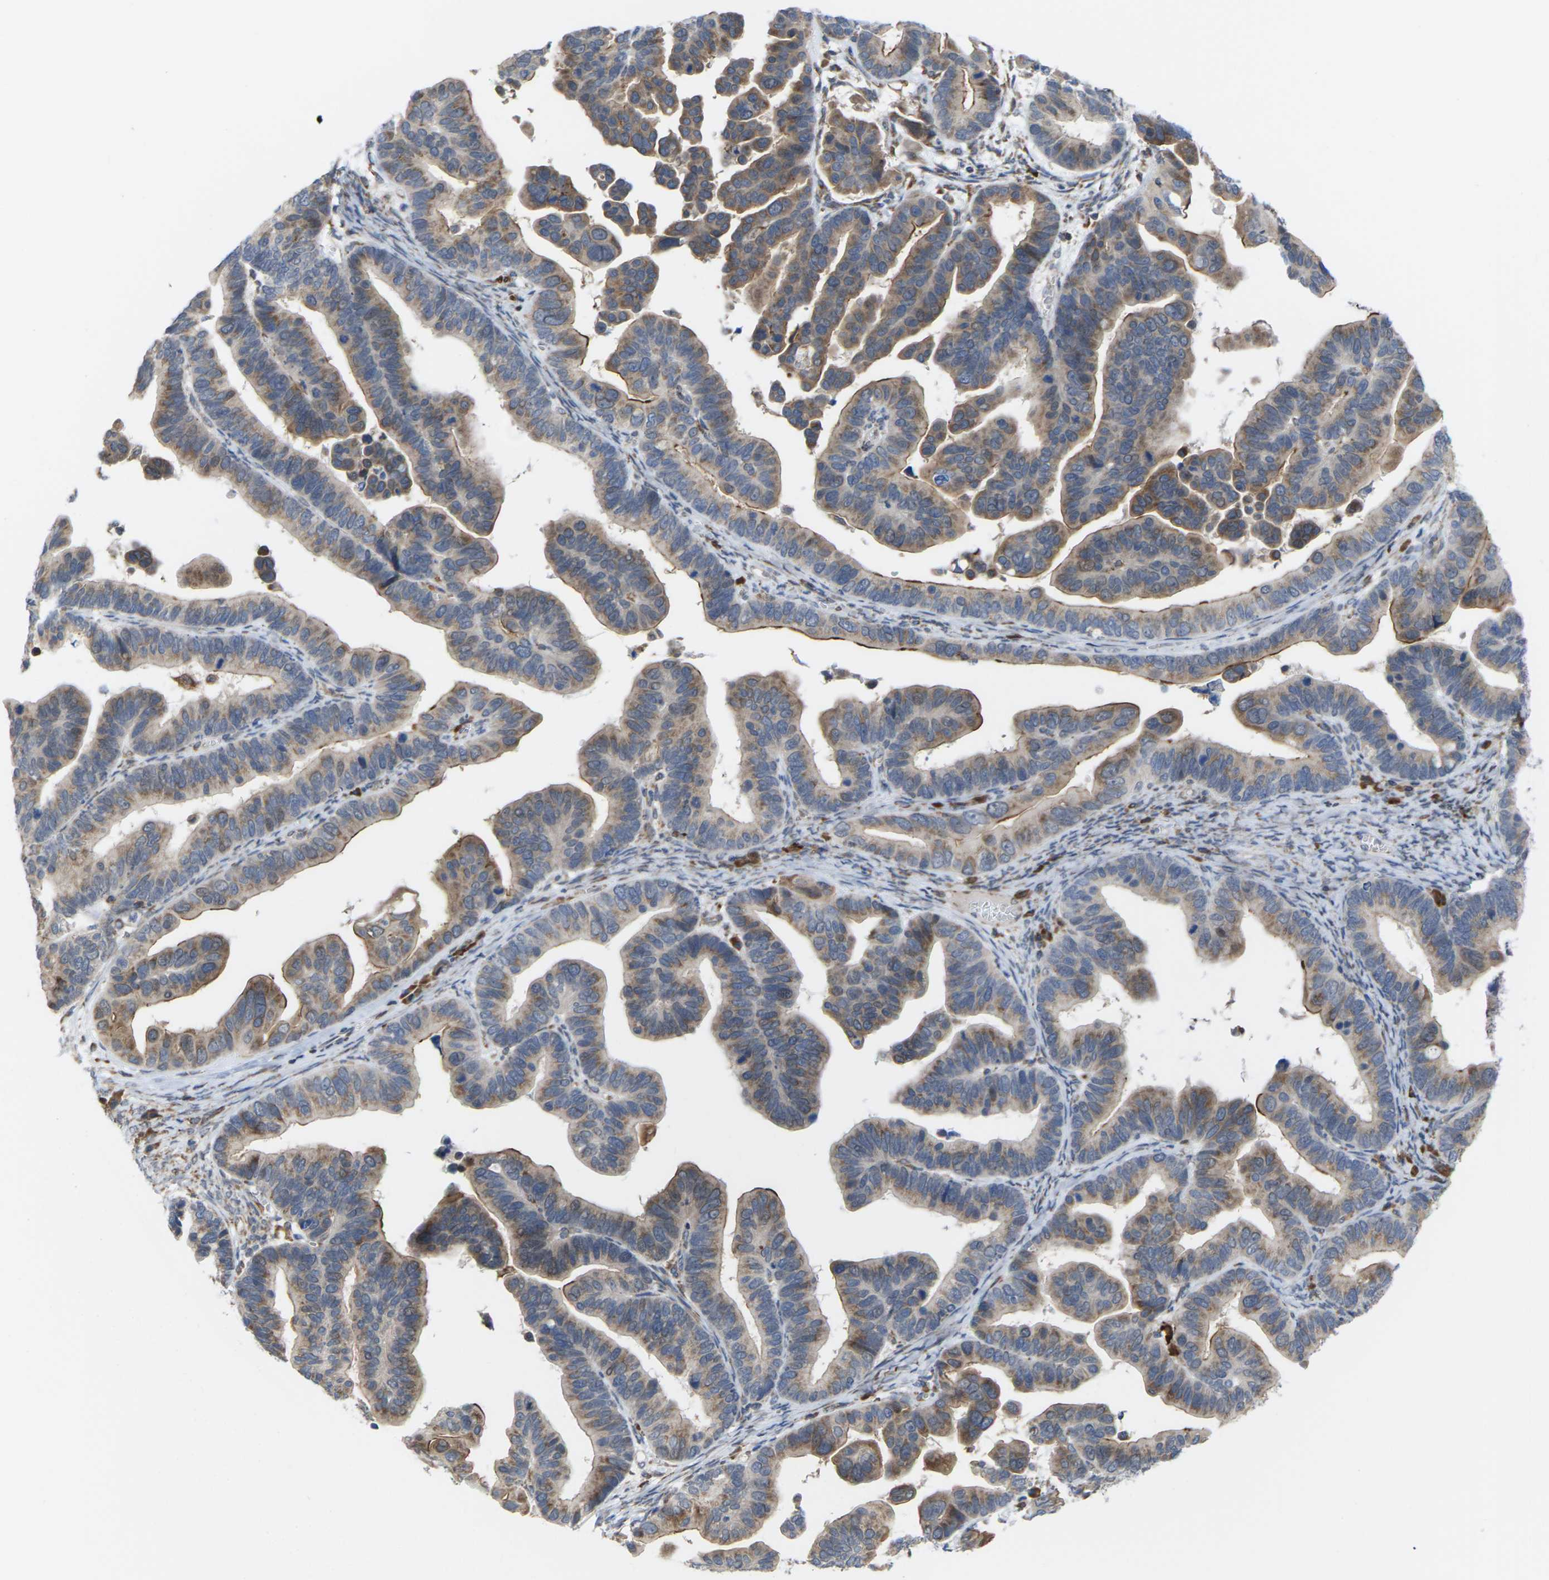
{"staining": {"intensity": "moderate", "quantity": ">75%", "location": "cytoplasmic/membranous"}, "tissue": "ovarian cancer", "cell_type": "Tumor cells", "image_type": "cancer", "snomed": [{"axis": "morphology", "description": "Cystadenocarcinoma, serous, NOS"}, {"axis": "topography", "description": "Ovary"}], "caption": "Moderate cytoplasmic/membranous expression is present in about >75% of tumor cells in ovarian serous cystadenocarcinoma.", "gene": "PDZK1IP1", "patient": {"sex": "female", "age": 56}}